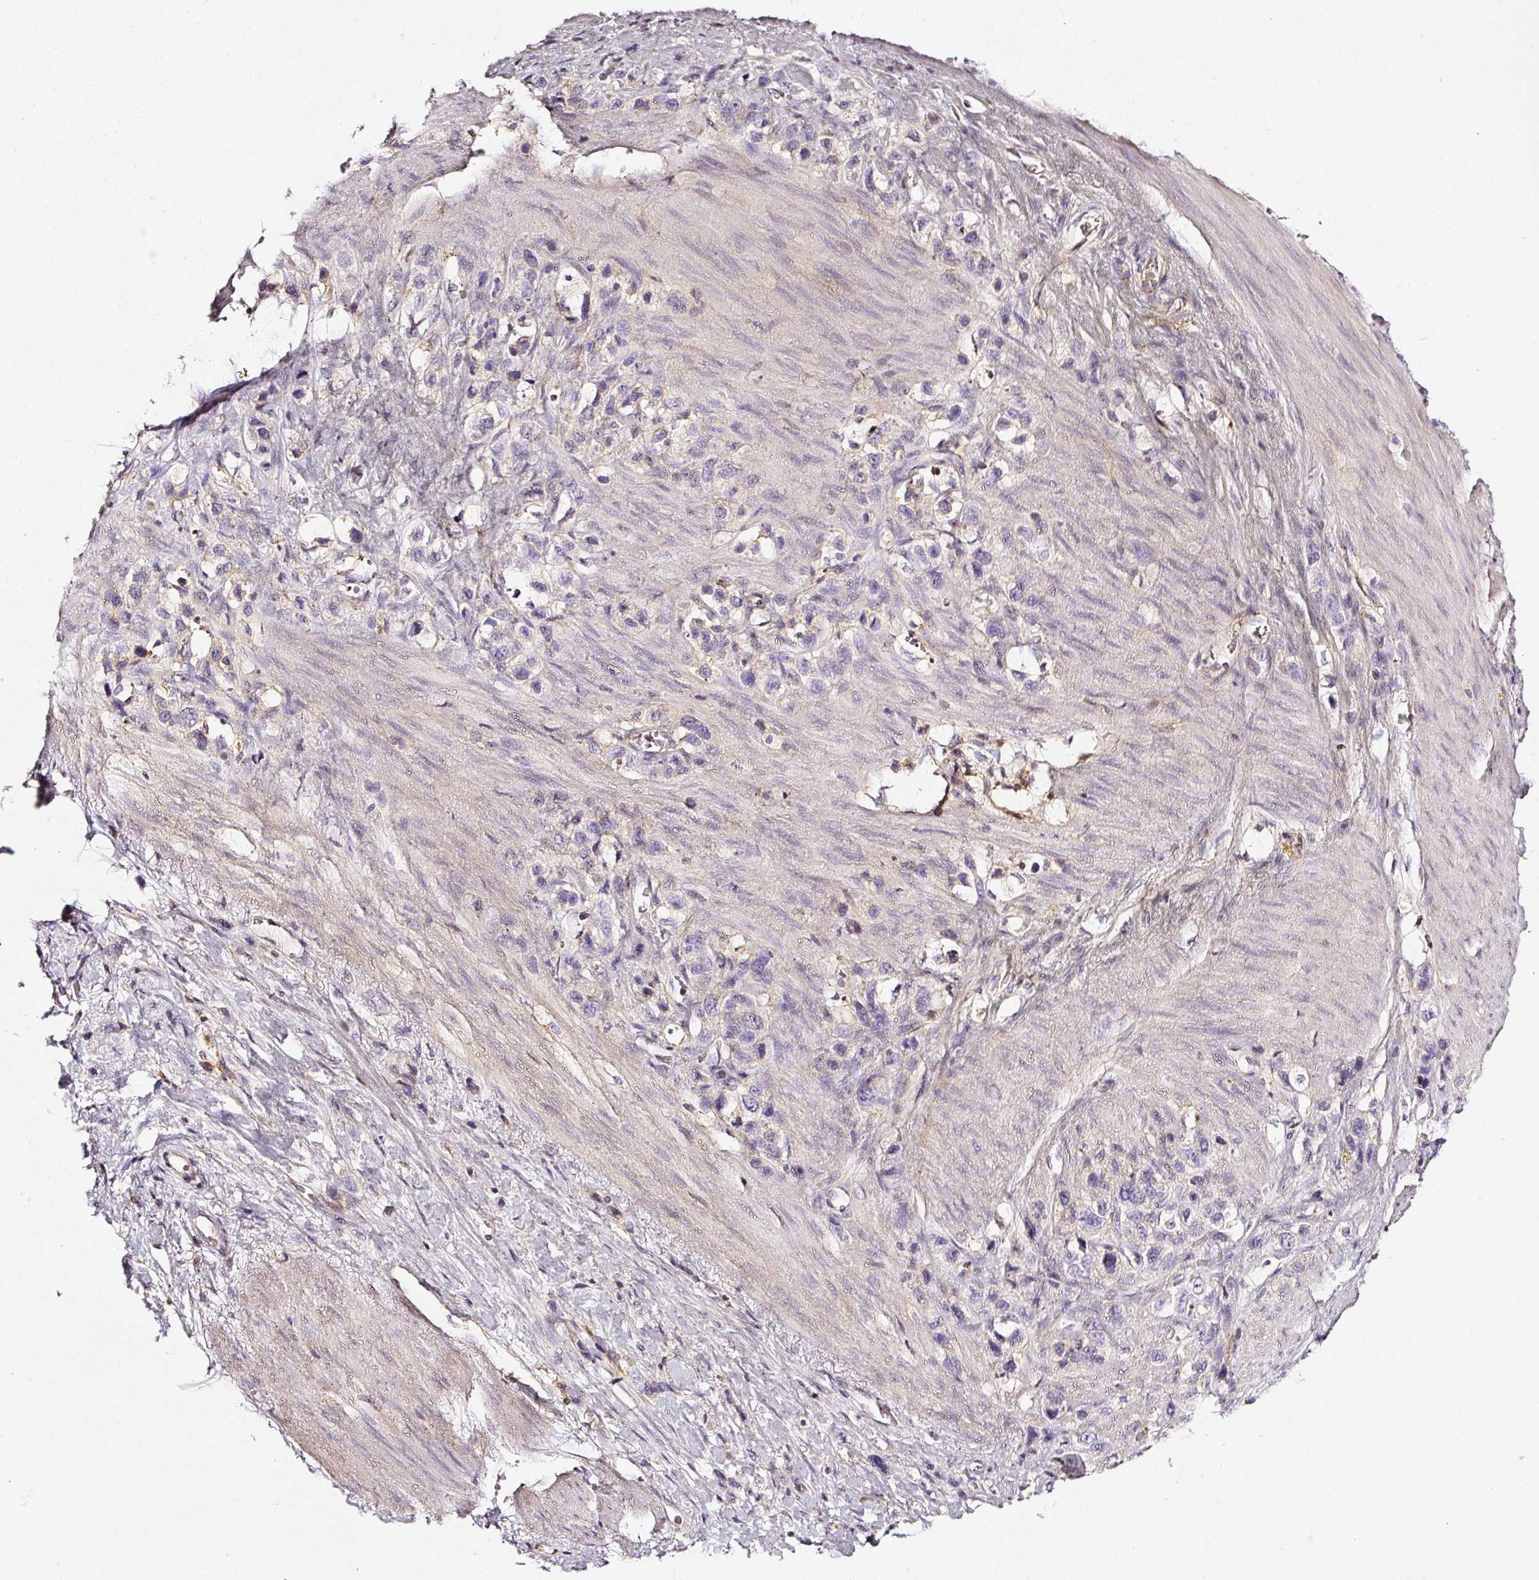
{"staining": {"intensity": "negative", "quantity": "none", "location": "none"}, "tissue": "stomach cancer", "cell_type": "Tumor cells", "image_type": "cancer", "snomed": [{"axis": "morphology", "description": "Adenocarcinoma, NOS"}, {"axis": "topography", "description": "Stomach"}], "caption": "High magnification brightfield microscopy of stomach adenocarcinoma stained with DAB (3,3'-diaminobenzidine) (brown) and counterstained with hematoxylin (blue): tumor cells show no significant staining.", "gene": "CD47", "patient": {"sex": "female", "age": 65}}